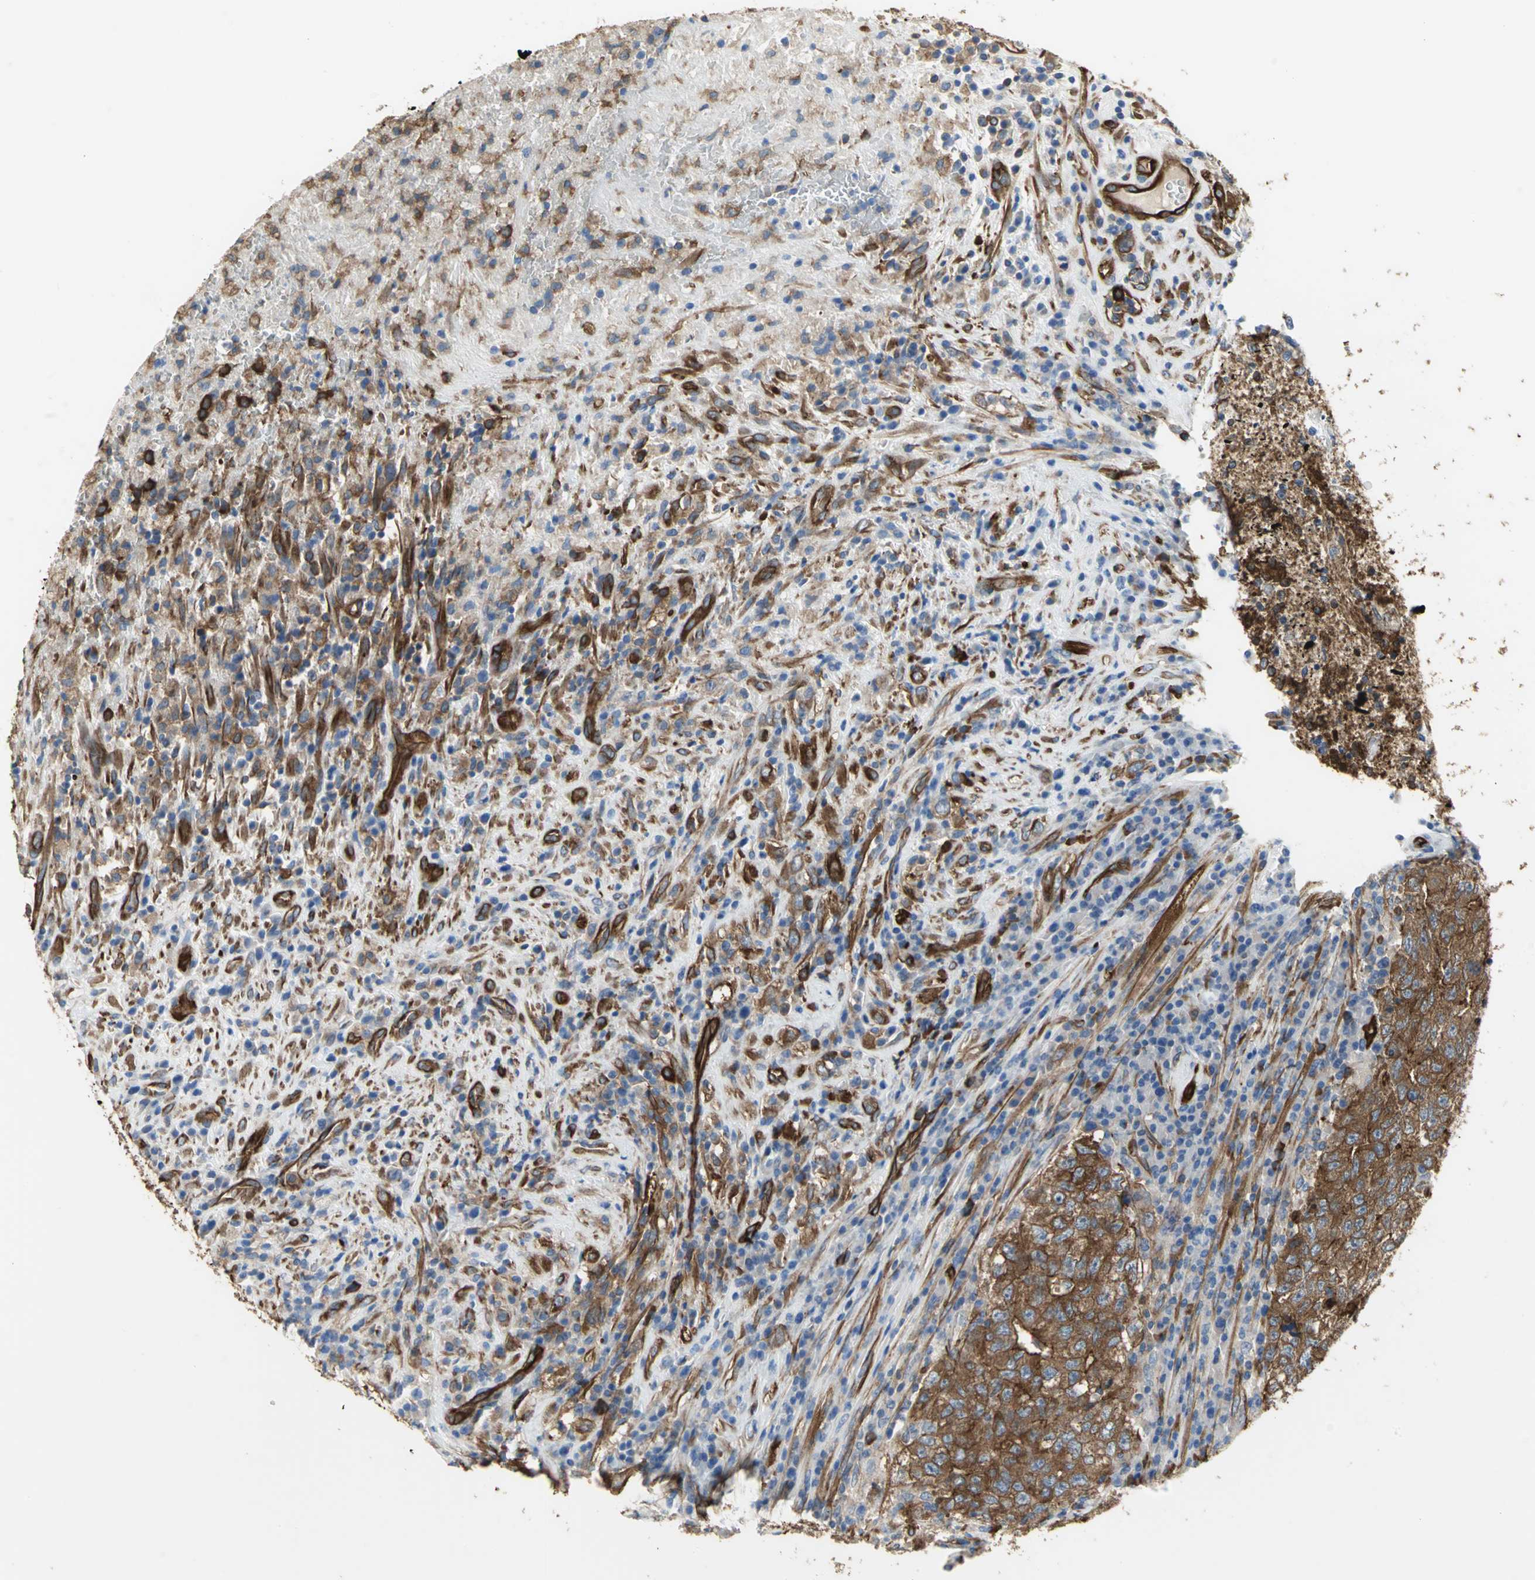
{"staining": {"intensity": "strong", "quantity": ">75%", "location": "cytoplasmic/membranous"}, "tissue": "testis cancer", "cell_type": "Tumor cells", "image_type": "cancer", "snomed": [{"axis": "morphology", "description": "Necrosis, NOS"}, {"axis": "morphology", "description": "Carcinoma, Embryonal, NOS"}, {"axis": "topography", "description": "Testis"}], "caption": "Testis cancer stained with a protein marker exhibits strong staining in tumor cells.", "gene": "FLNB", "patient": {"sex": "male", "age": 19}}